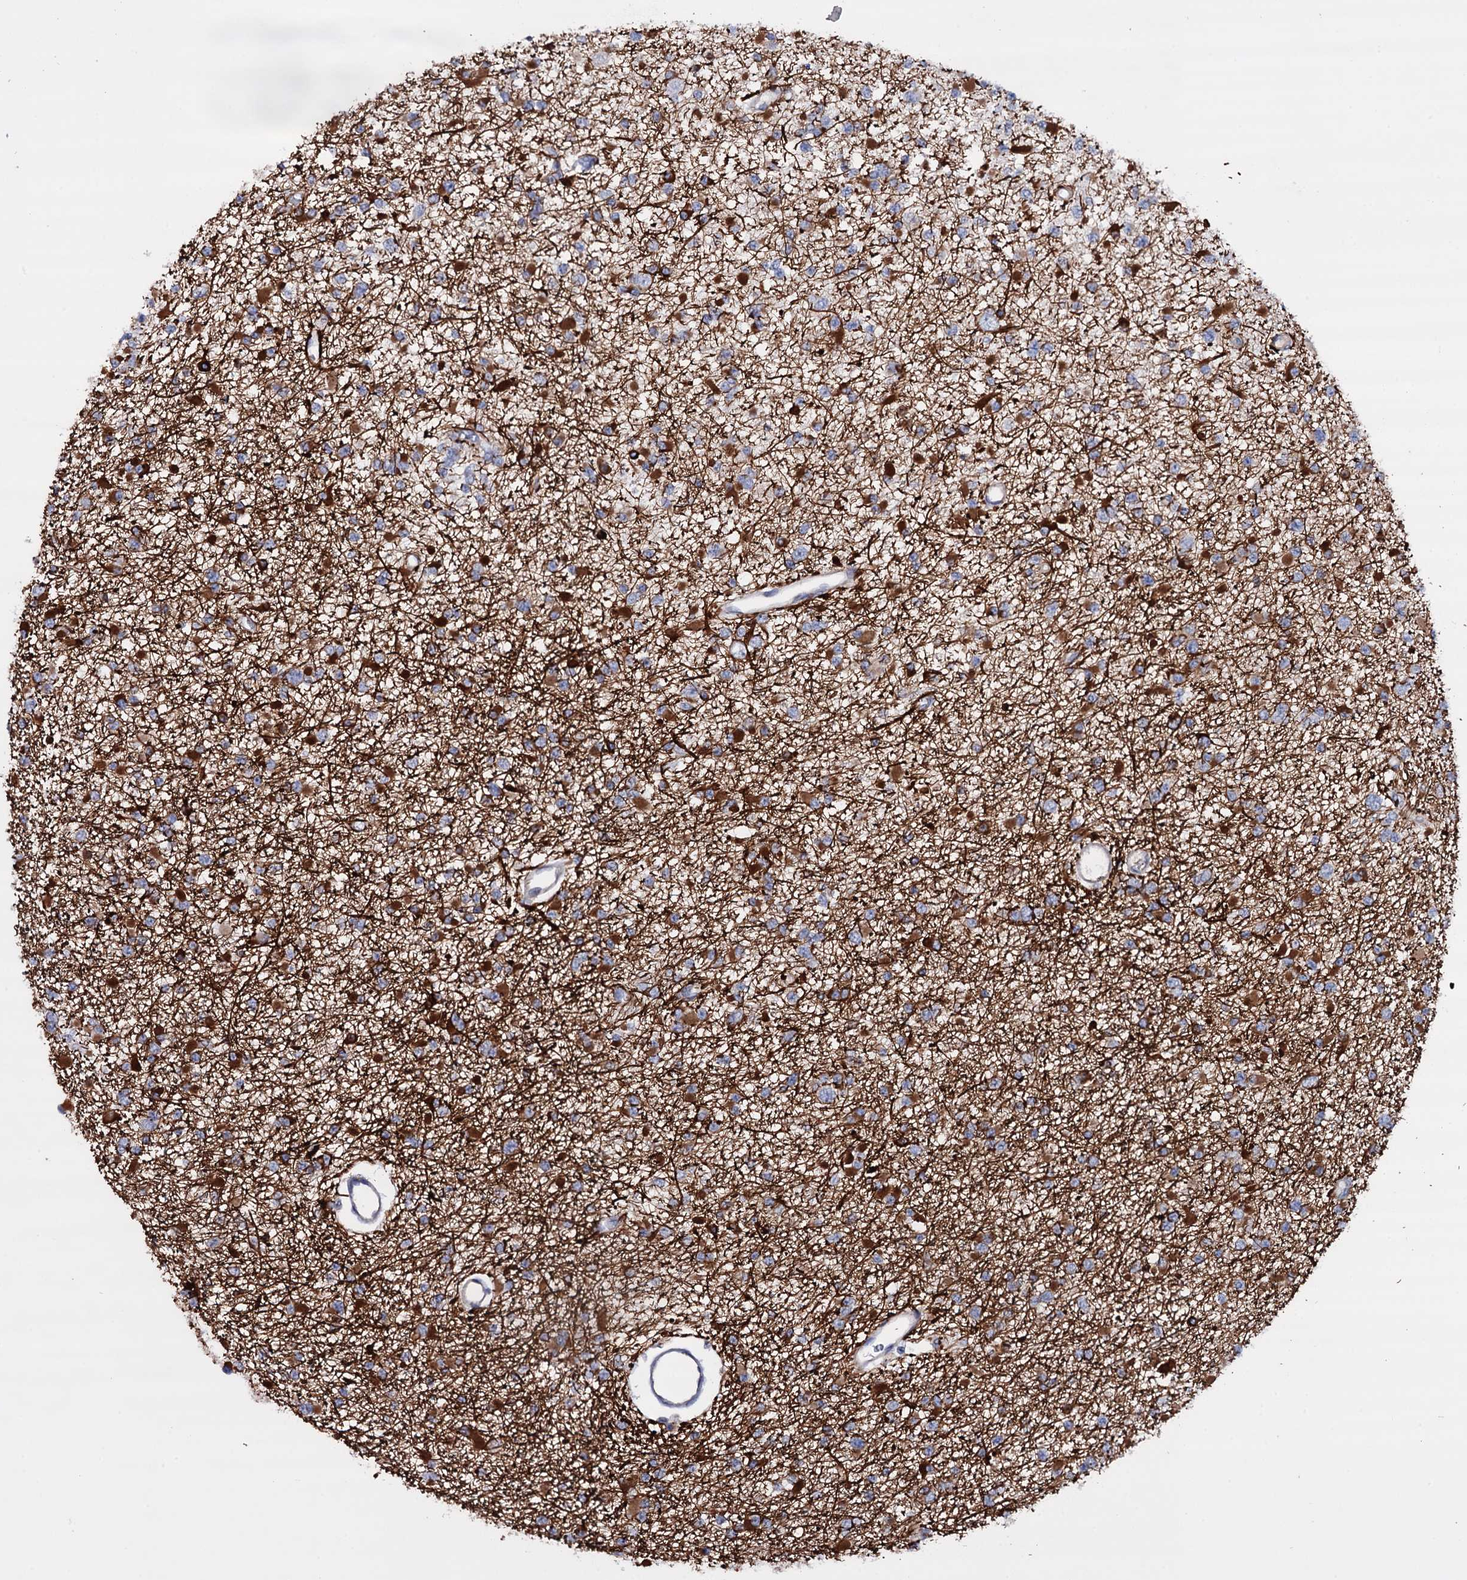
{"staining": {"intensity": "negative", "quantity": "none", "location": "none"}, "tissue": "glioma", "cell_type": "Tumor cells", "image_type": "cancer", "snomed": [{"axis": "morphology", "description": "Glioma, malignant, Low grade"}, {"axis": "topography", "description": "Brain"}], "caption": "Malignant glioma (low-grade) was stained to show a protein in brown. There is no significant expression in tumor cells.", "gene": "BCL2L14", "patient": {"sex": "female", "age": 22}}